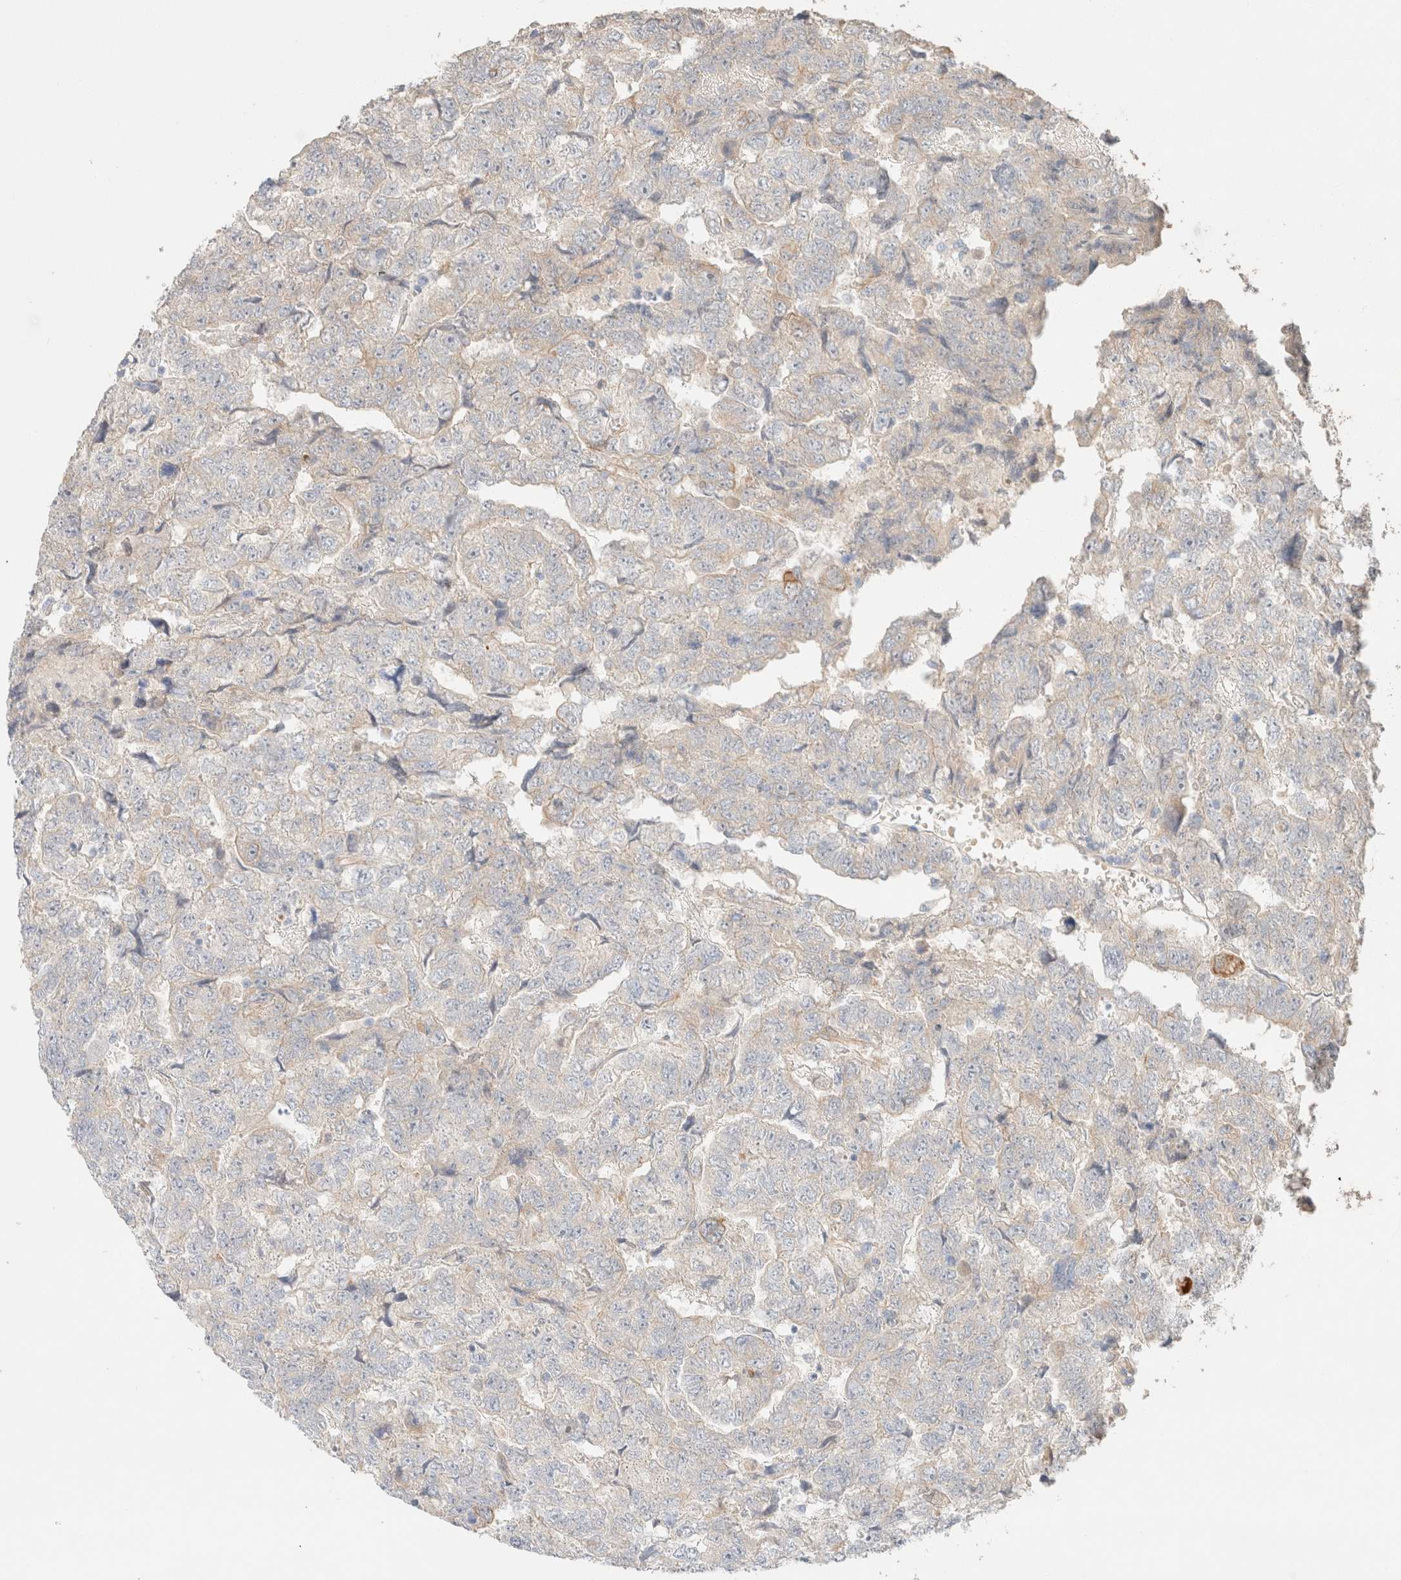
{"staining": {"intensity": "weak", "quantity": "<25%", "location": "cytoplasmic/membranous"}, "tissue": "testis cancer", "cell_type": "Tumor cells", "image_type": "cancer", "snomed": [{"axis": "morphology", "description": "Carcinoma, Embryonal, NOS"}, {"axis": "topography", "description": "Testis"}], "caption": "An immunohistochemistry micrograph of testis cancer (embryonal carcinoma) is shown. There is no staining in tumor cells of testis cancer (embryonal carcinoma).", "gene": "CSNK1E", "patient": {"sex": "male", "age": 36}}